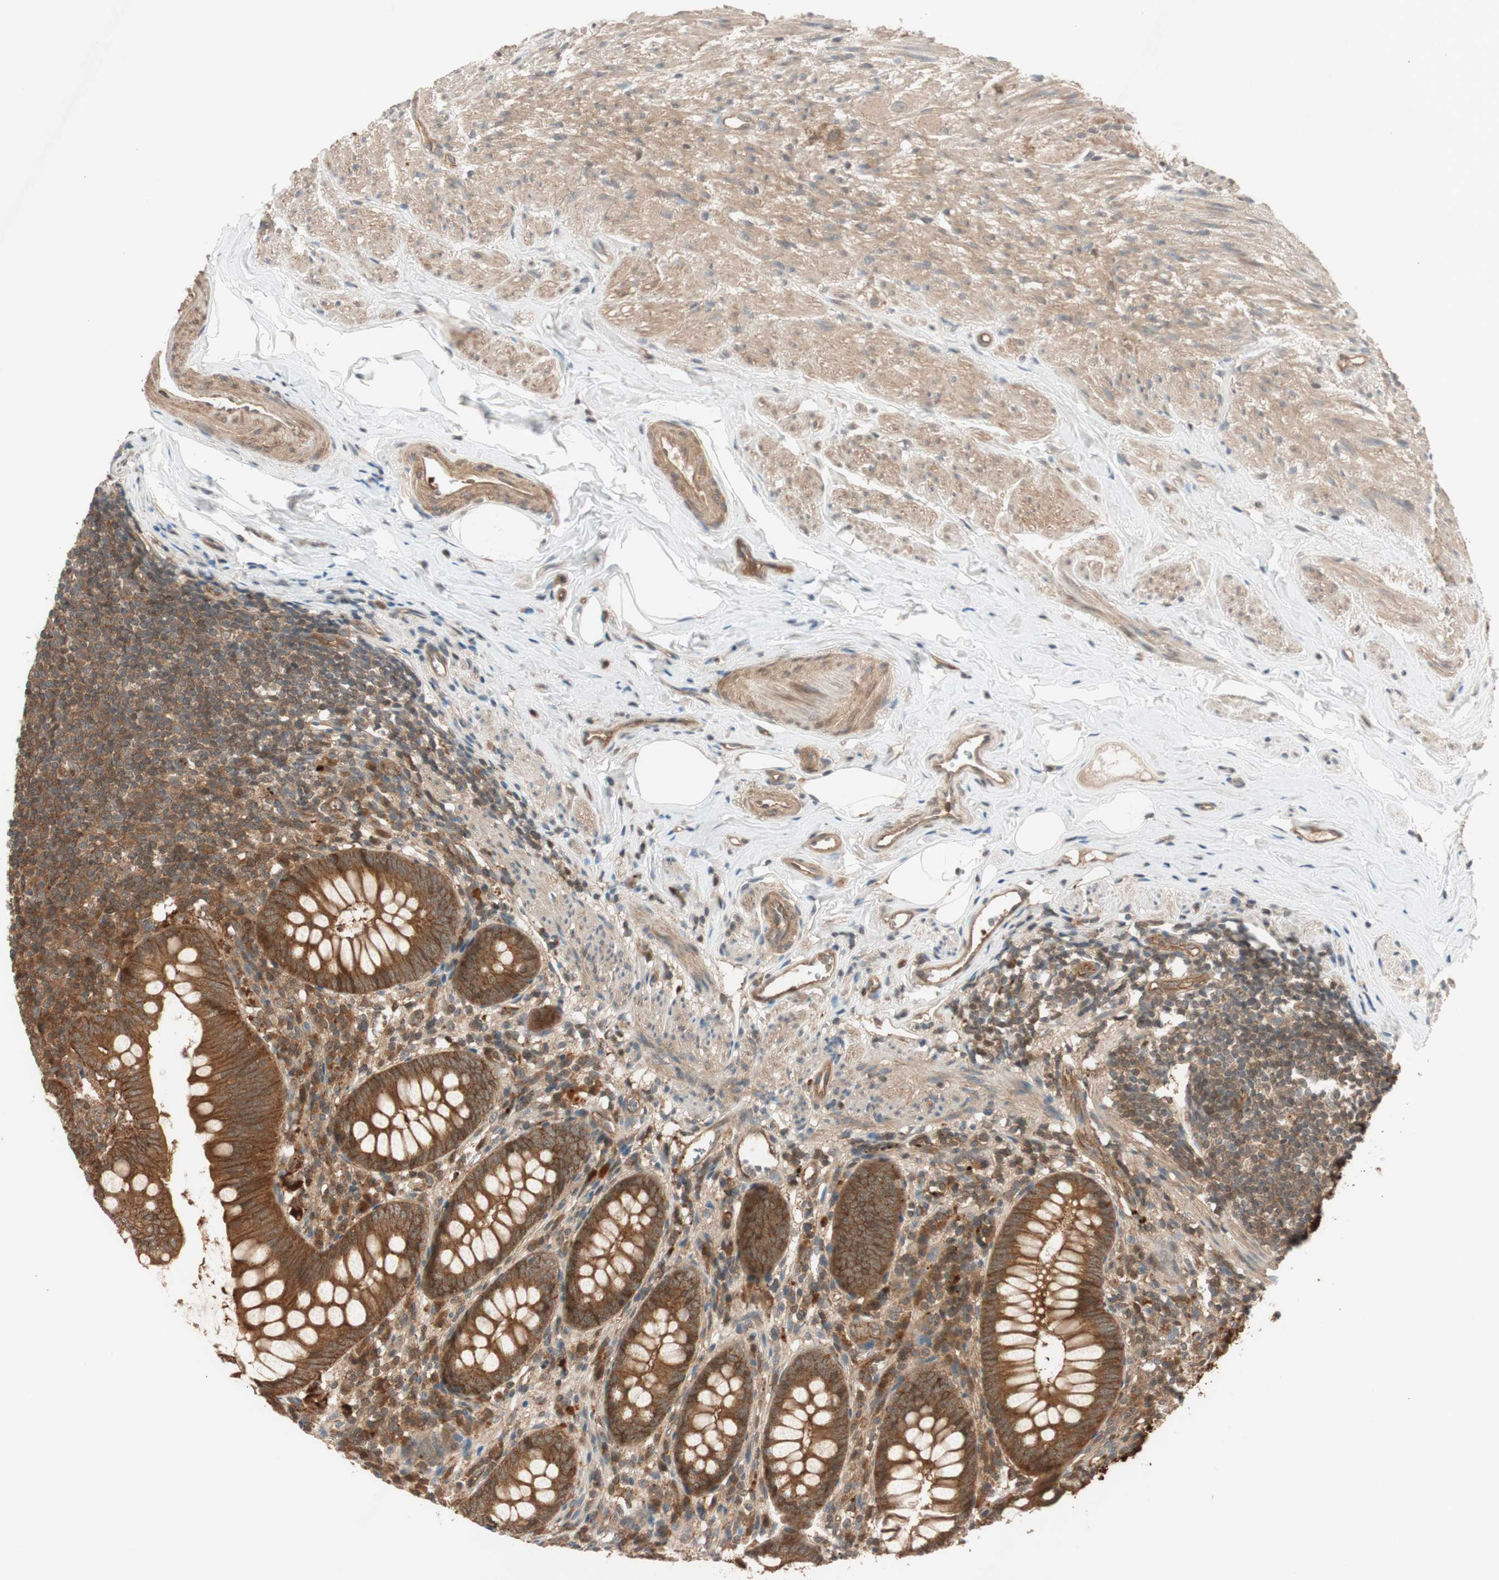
{"staining": {"intensity": "strong", "quantity": ">75%", "location": "cytoplasmic/membranous"}, "tissue": "appendix", "cell_type": "Glandular cells", "image_type": "normal", "snomed": [{"axis": "morphology", "description": "Normal tissue, NOS"}, {"axis": "topography", "description": "Appendix"}], "caption": "The photomicrograph demonstrates staining of normal appendix, revealing strong cytoplasmic/membranous protein positivity (brown color) within glandular cells.", "gene": "EPHA8", "patient": {"sex": "female", "age": 77}}